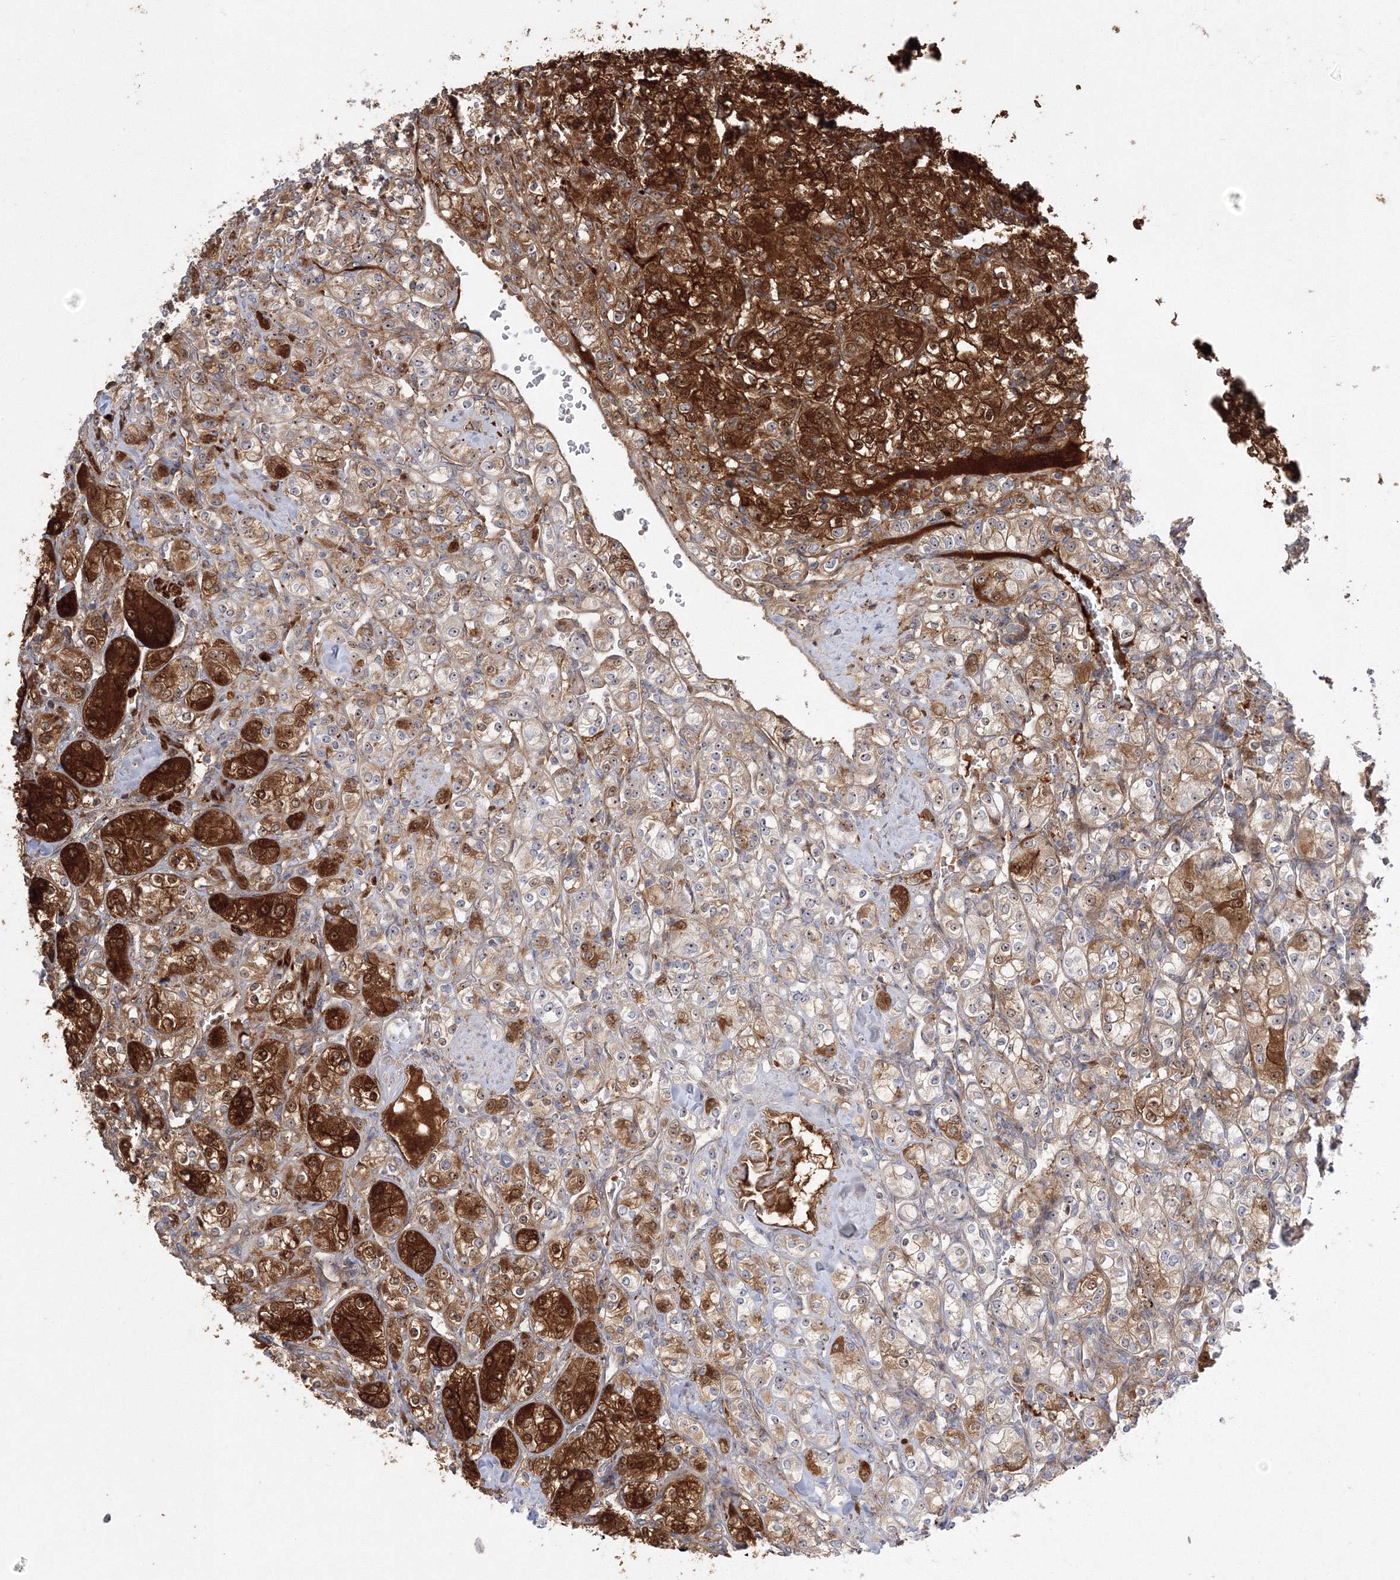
{"staining": {"intensity": "strong", "quantity": "25%-75%", "location": "cytoplasmic/membranous,nuclear"}, "tissue": "renal cancer", "cell_type": "Tumor cells", "image_type": "cancer", "snomed": [{"axis": "morphology", "description": "Adenocarcinoma, NOS"}, {"axis": "topography", "description": "Kidney"}], "caption": "Brown immunohistochemical staining in renal cancer (adenocarcinoma) shows strong cytoplasmic/membranous and nuclear staining in about 25%-75% of tumor cells.", "gene": "NPM3", "patient": {"sex": "male", "age": 77}}